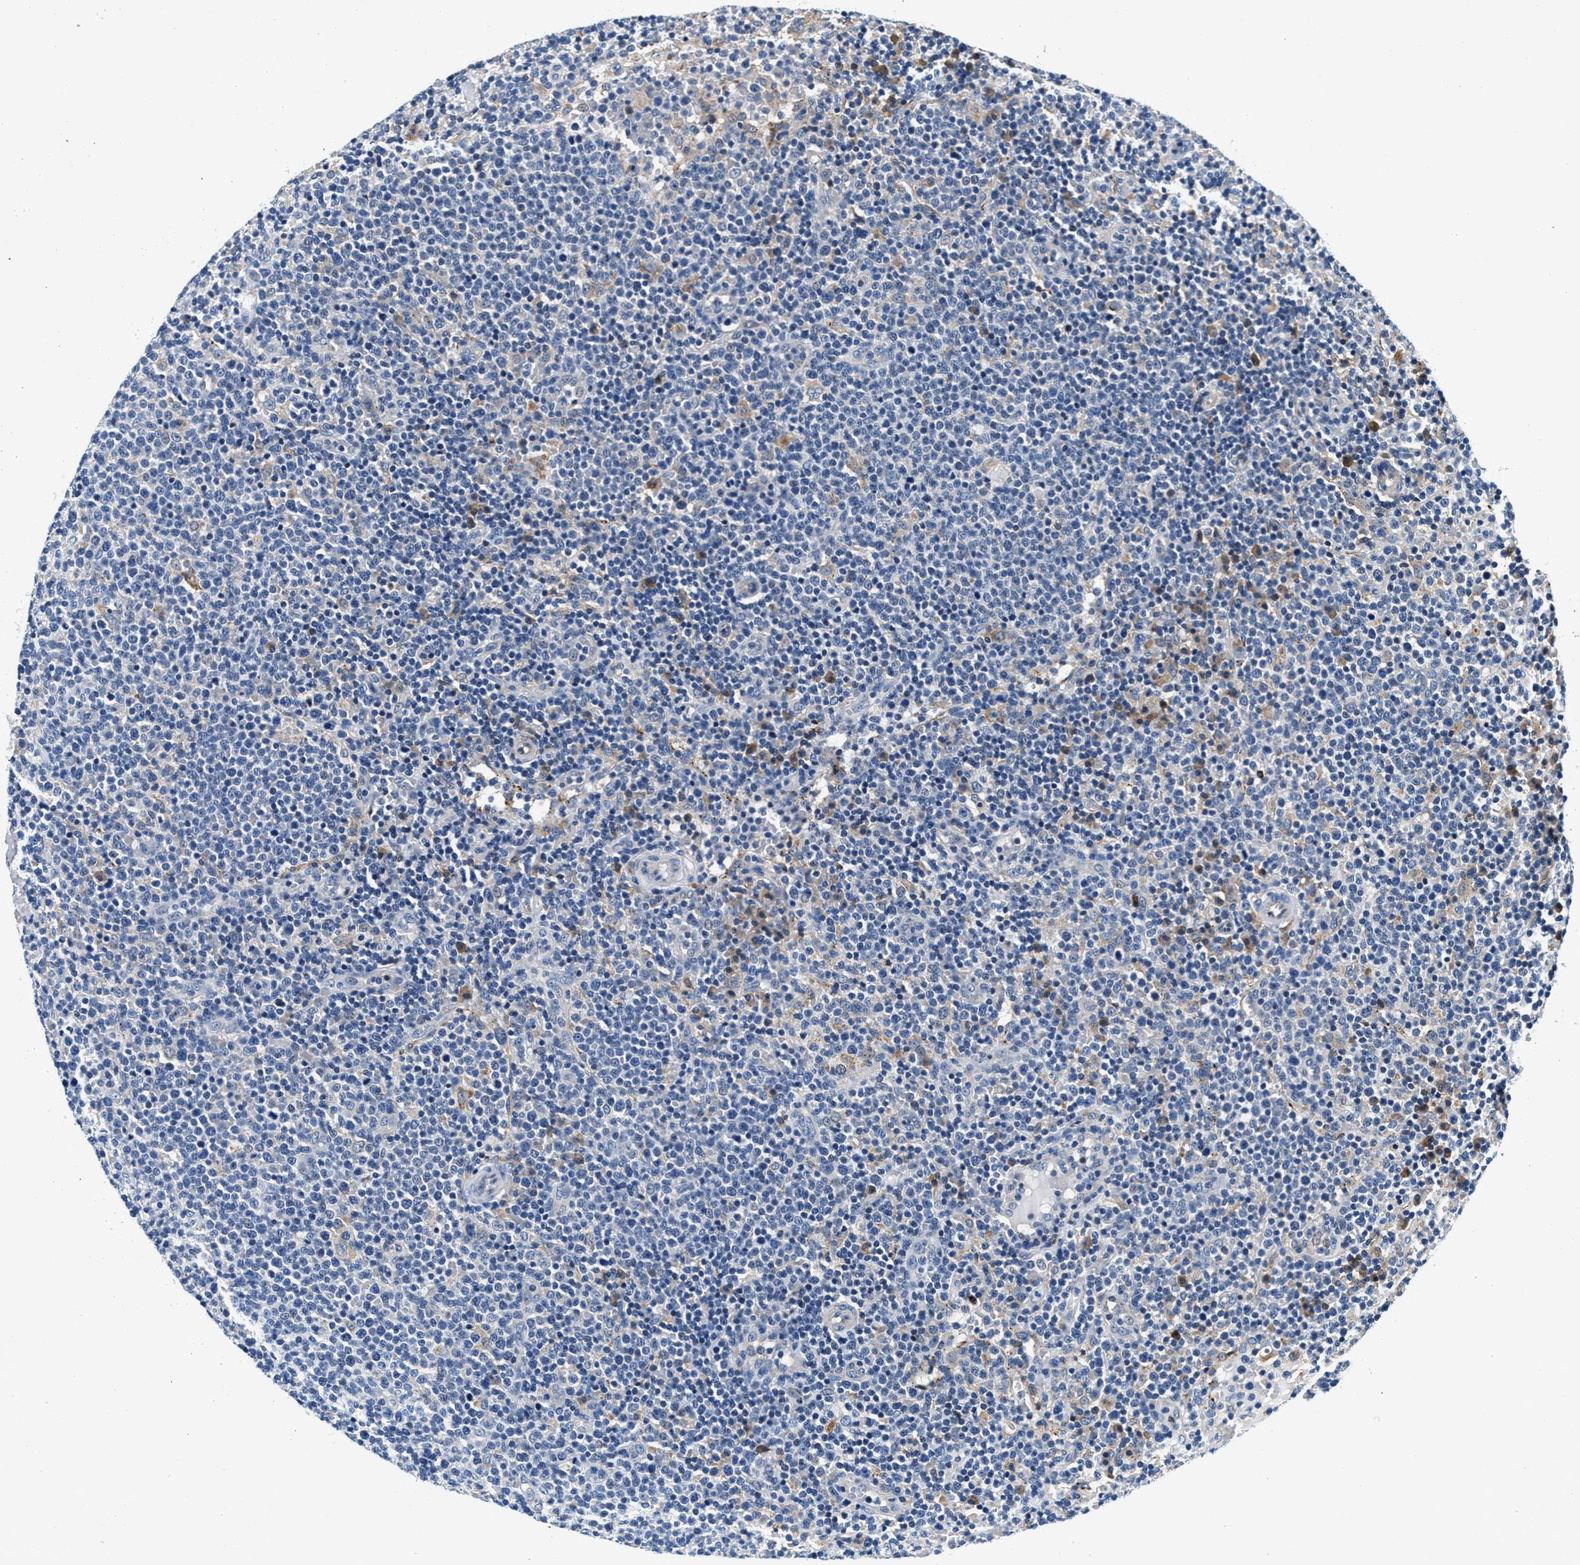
{"staining": {"intensity": "negative", "quantity": "none", "location": "none"}, "tissue": "lymphoma", "cell_type": "Tumor cells", "image_type": "cancer", "snomed": [{"axis": "morphology", "description": "Malignant lymphoma, non-Hodgkin's type, High grade"}, {"axis": "topography", "description": "Lymph node"}], "caption": "This micrograph is of malignant lymphoma, non-Hodgkin's type (high-grade) stained with immunohistochemistry (IHC) to label a protein in brown with the nuclei are counter-stained blue. There is no positivity in tumor cells. Nuclei are stained in blue.", "gene": "SLFN11", "patient": {"sex": "male", "age": 61}}